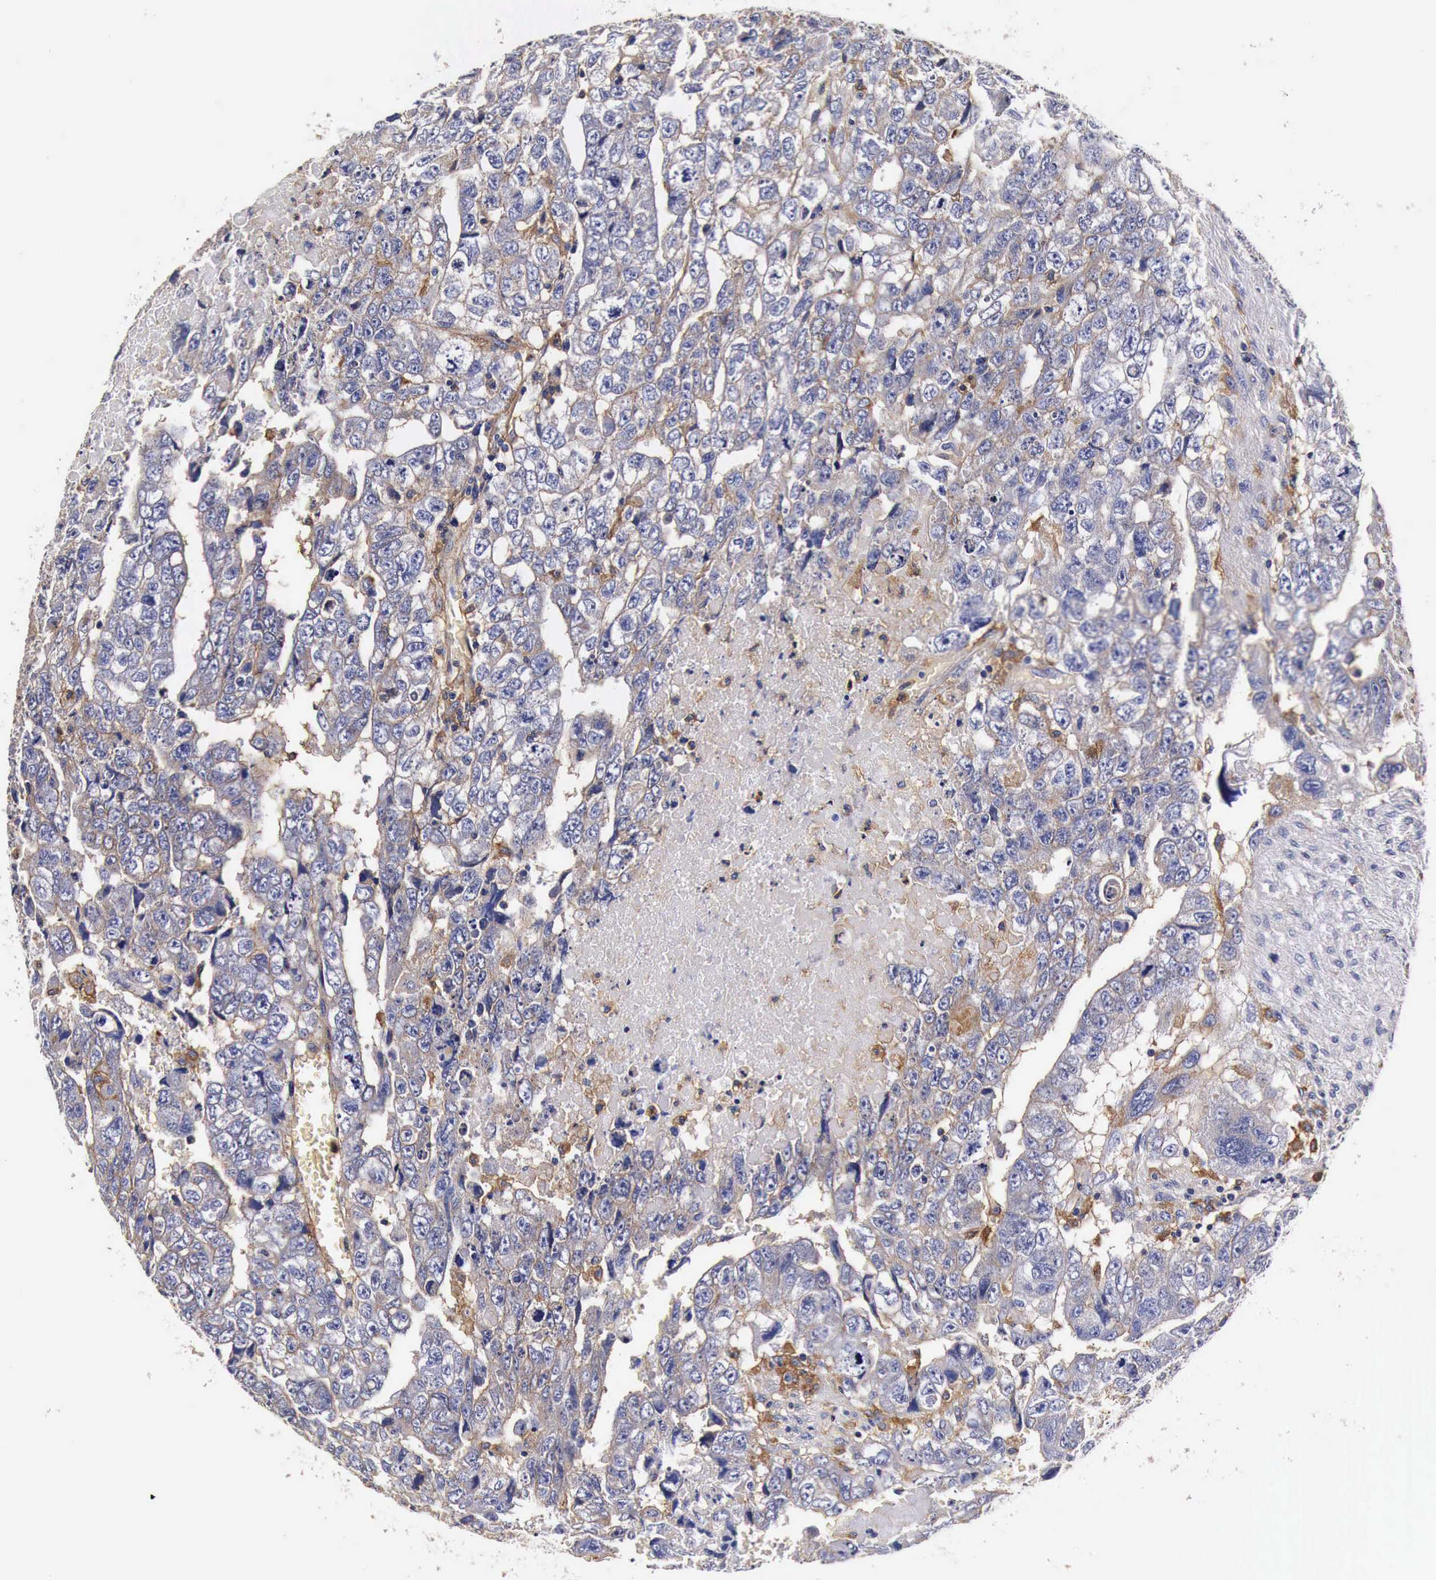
{"staining": {"intensity": "negative", "quantity": "none", "location": "none"}, "tissue": "testis cancer", "cell_type": "Tumor cells", "image_type": "cancer", "snomed": [{"axis": "morphology", "description": "Carcinoma, Embryonal, NOS"}, {"axis": "topography", "description": "Testis"}], "caption": "This is an immunohistochemistry histopathology image of human embryonal carcinoma (testis). There is no expression in tumor cells.", "gene": "RP2", "patient": {"sex": "male", "age": 36}}